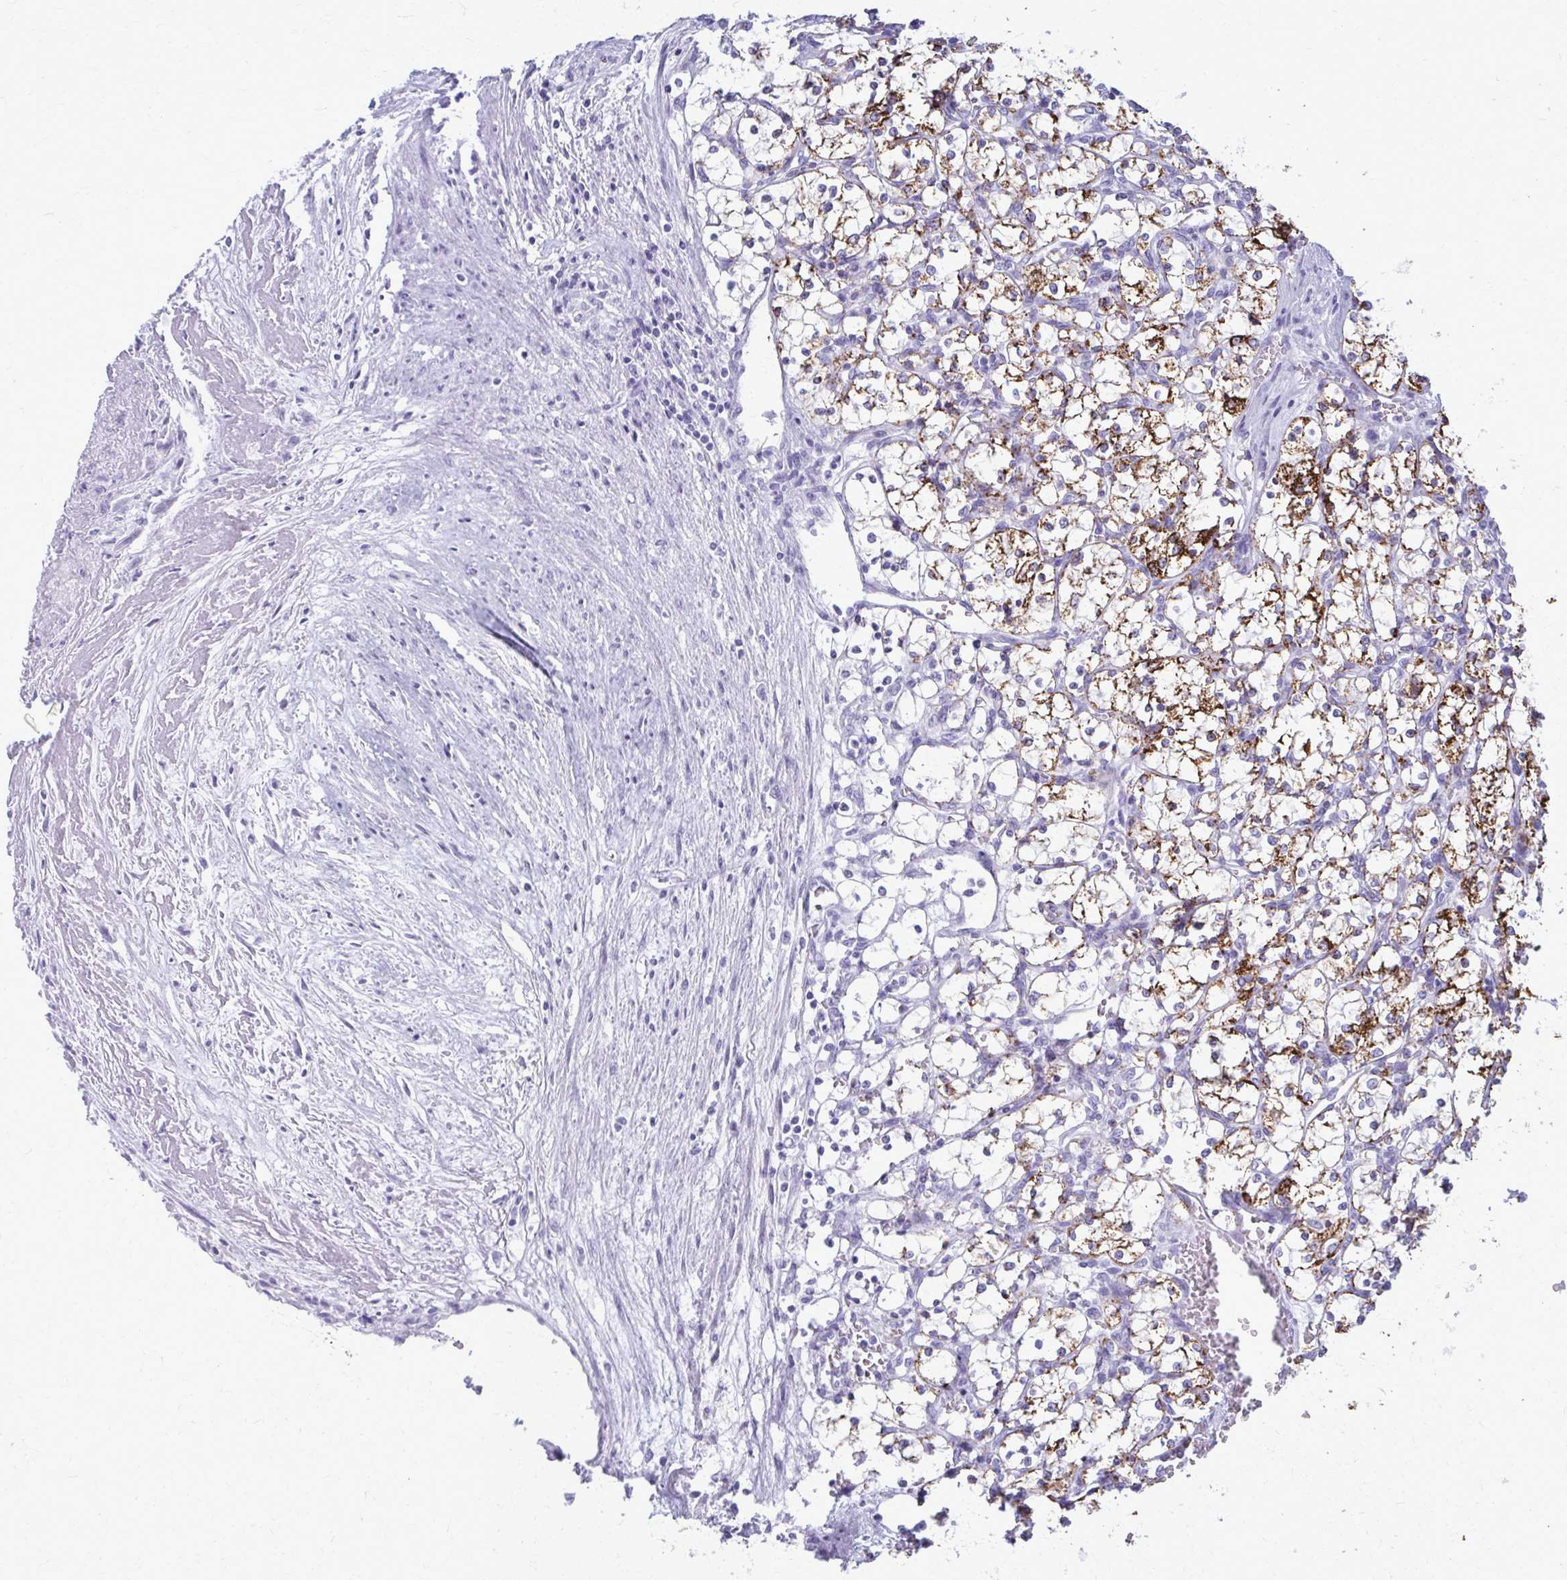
{"staining": {"intensity": "strong", "quantity": "25%-75%", "location": "cytoplasmic/membranous"}, "tissue": "renal cancer", "cell_type": "Tumor cells", "image_type": "cancer", "snomed": [{"axis": "morphology", "description": "Adenocarcinoma, NOS"}, {"axis": "topography", "description": "Kidney"}], "caption": "IHC staining of renal adenocarcinoma, which reveals high levels of strong cytoplasmic/membranous expression in approximately 25%-75% of tumor cells indicating strong cytoplasmic/membranous protein positivity. The staining was performed using DAB (brown) for protein detection and nuclei were counterstained in hematoxylin (blue).", "gene": "ACSM2B", "patient": {"sex": "female", "age": 69}}